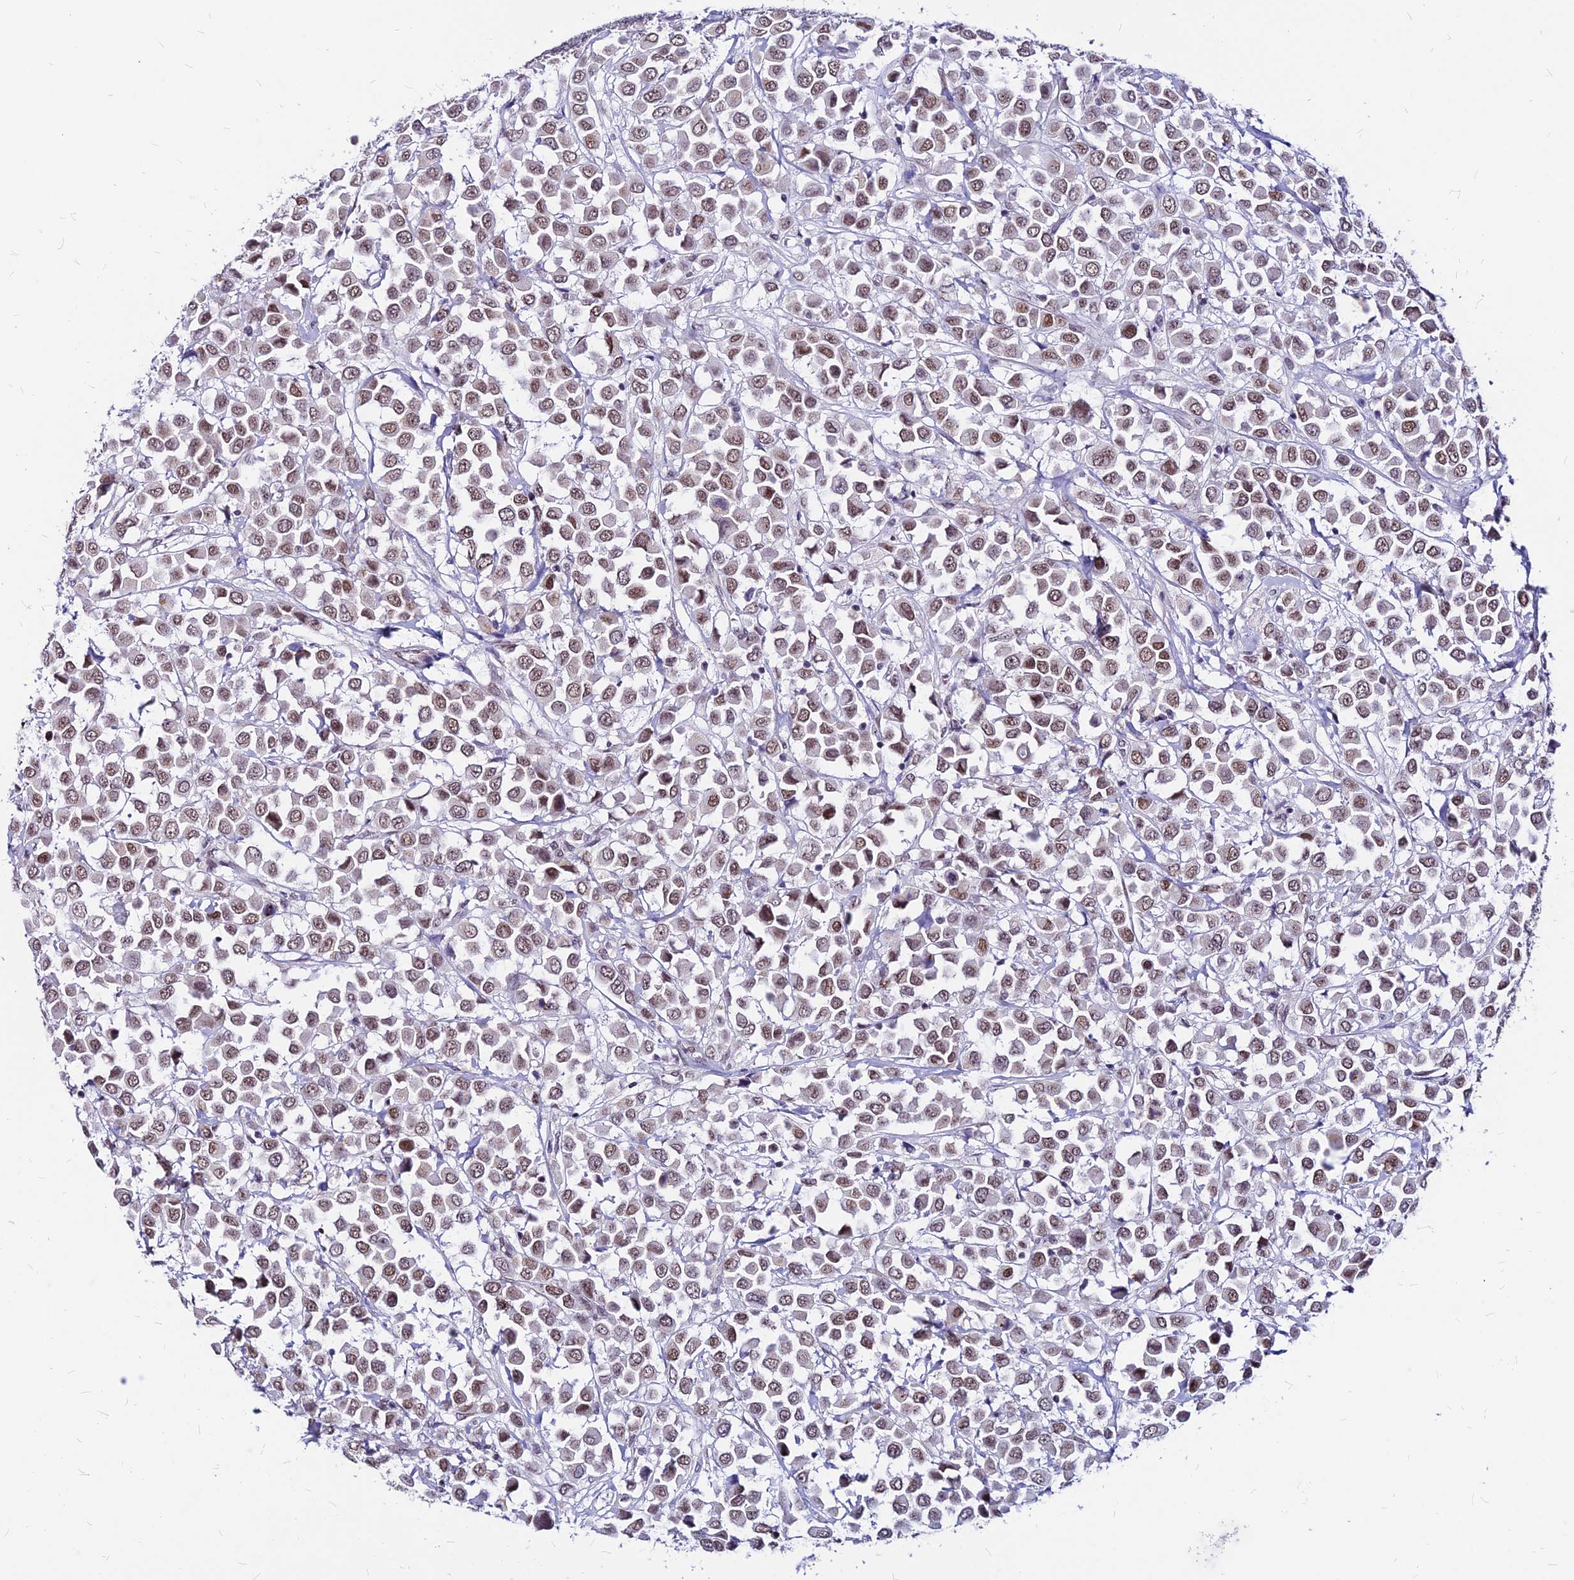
{"staining": {"intensity": "moderate", "quantity": ">75%", "location": "nuclear"}, "tissue": "breast cancer", "cell_type": "Tumor cells", "image_type": "cancer", "snomed": [{"axis": "morphology", "description": "Duct carcinoma"}, {"axis": "topography", "description": "Breast"}], "caption": "Immunohistochemistry (IHC) of human invasive ductal carcinoma (breast) exhibits medium levels of moderate nuclear staining in approximately >75% of tumor cells.", "gene": "KCTD13", "patient": {"sex": "female", "age": 61}}